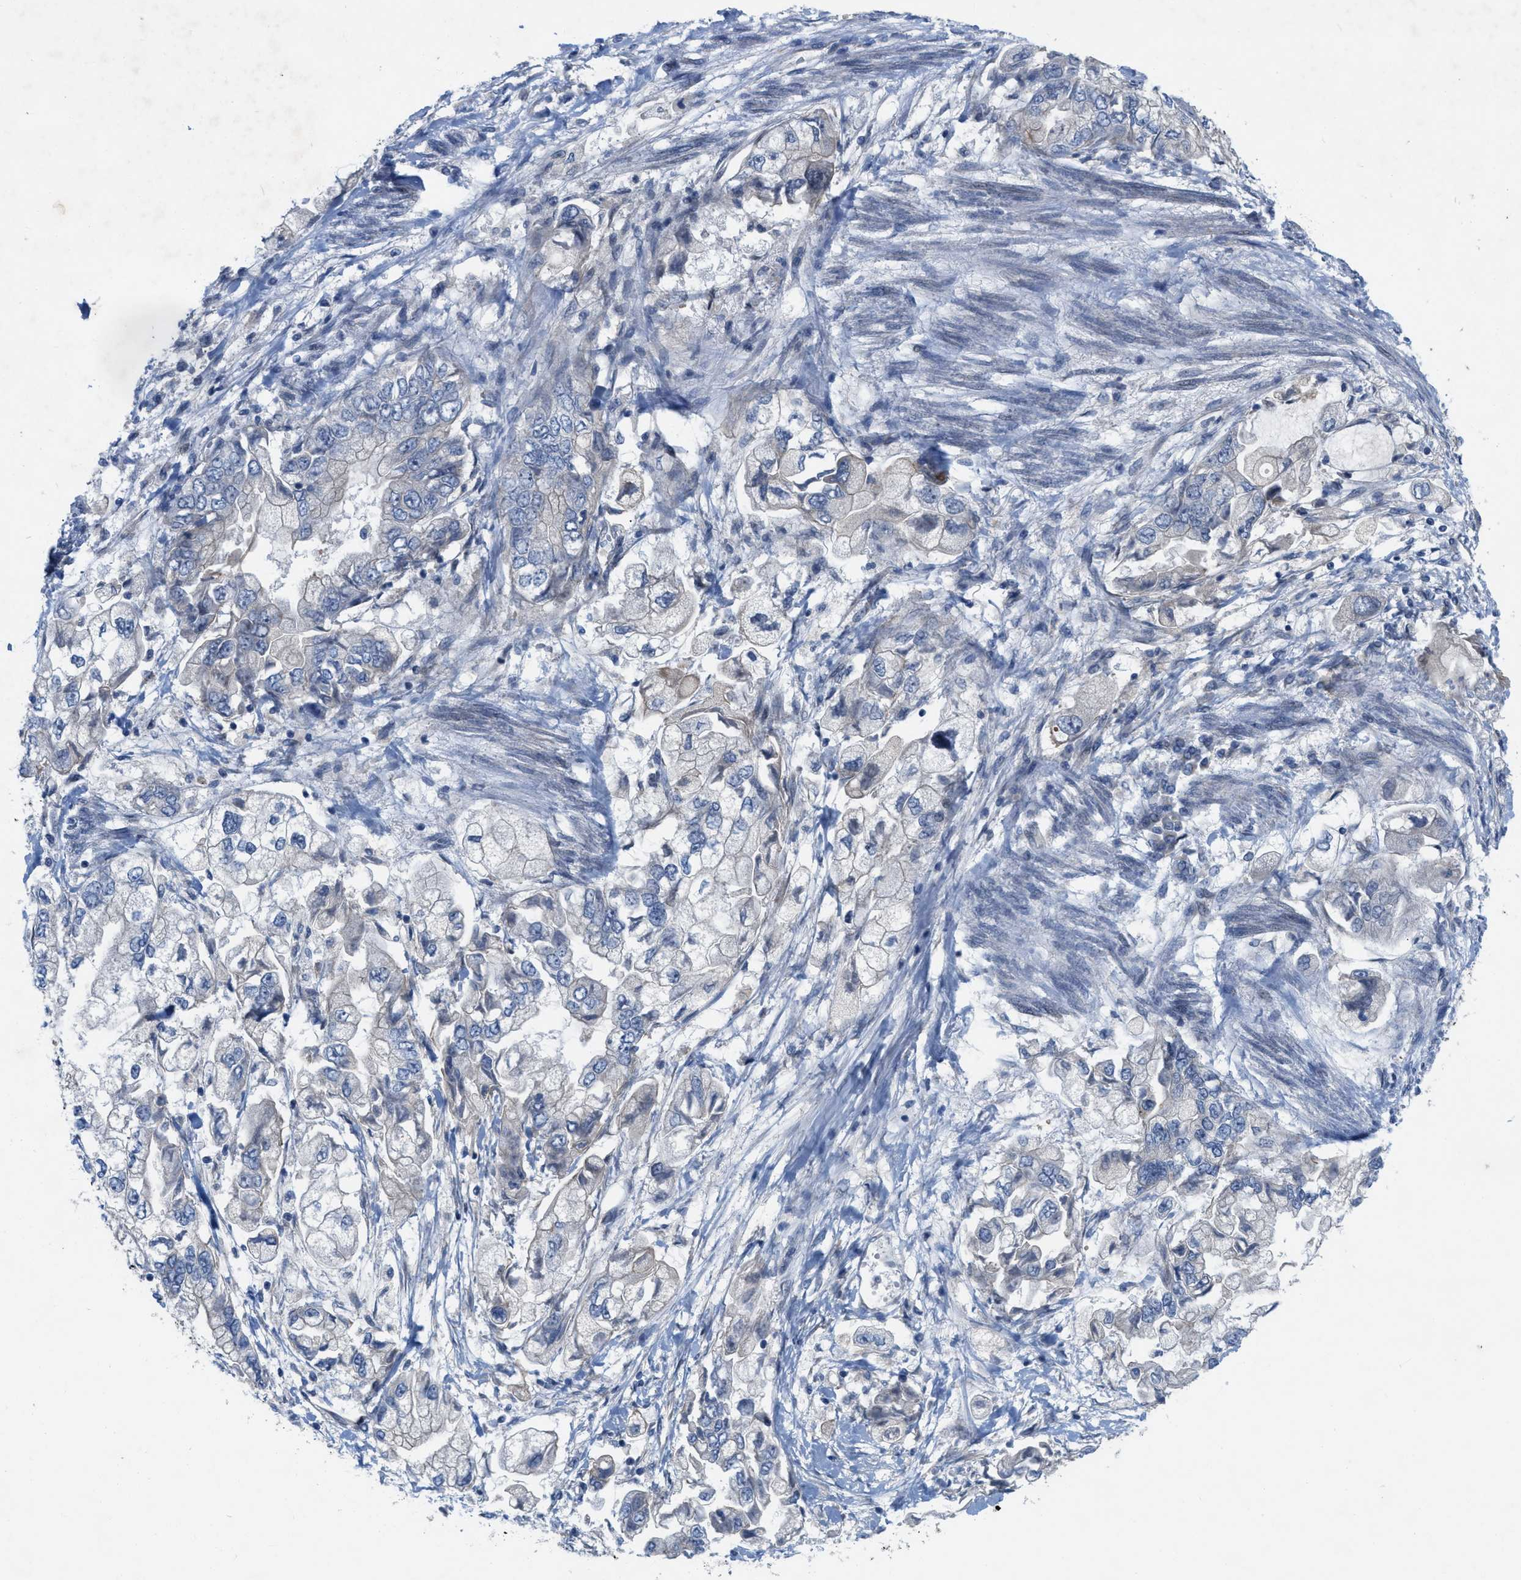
{"staining": {"intensity": "negative", "quantity": "none", "location": "none"}, "tissue": "stomach cancer", "cell_type": "Tumor cells", "image_type": "cancer", "snomed": [{"axis": "morphology", "description": "Normal tissue, NOS"}, {"axis": "morphology", "description": "Adenocarcinoma, NOS"}, {"axis": "topography", "description": "Stomach"}], "caption": "The histopathology image displays no staining of tumor cells in stomach adenocarcinoma.", "gene": "NDEL1", "patient": {"sex": "male", "age": 62}}